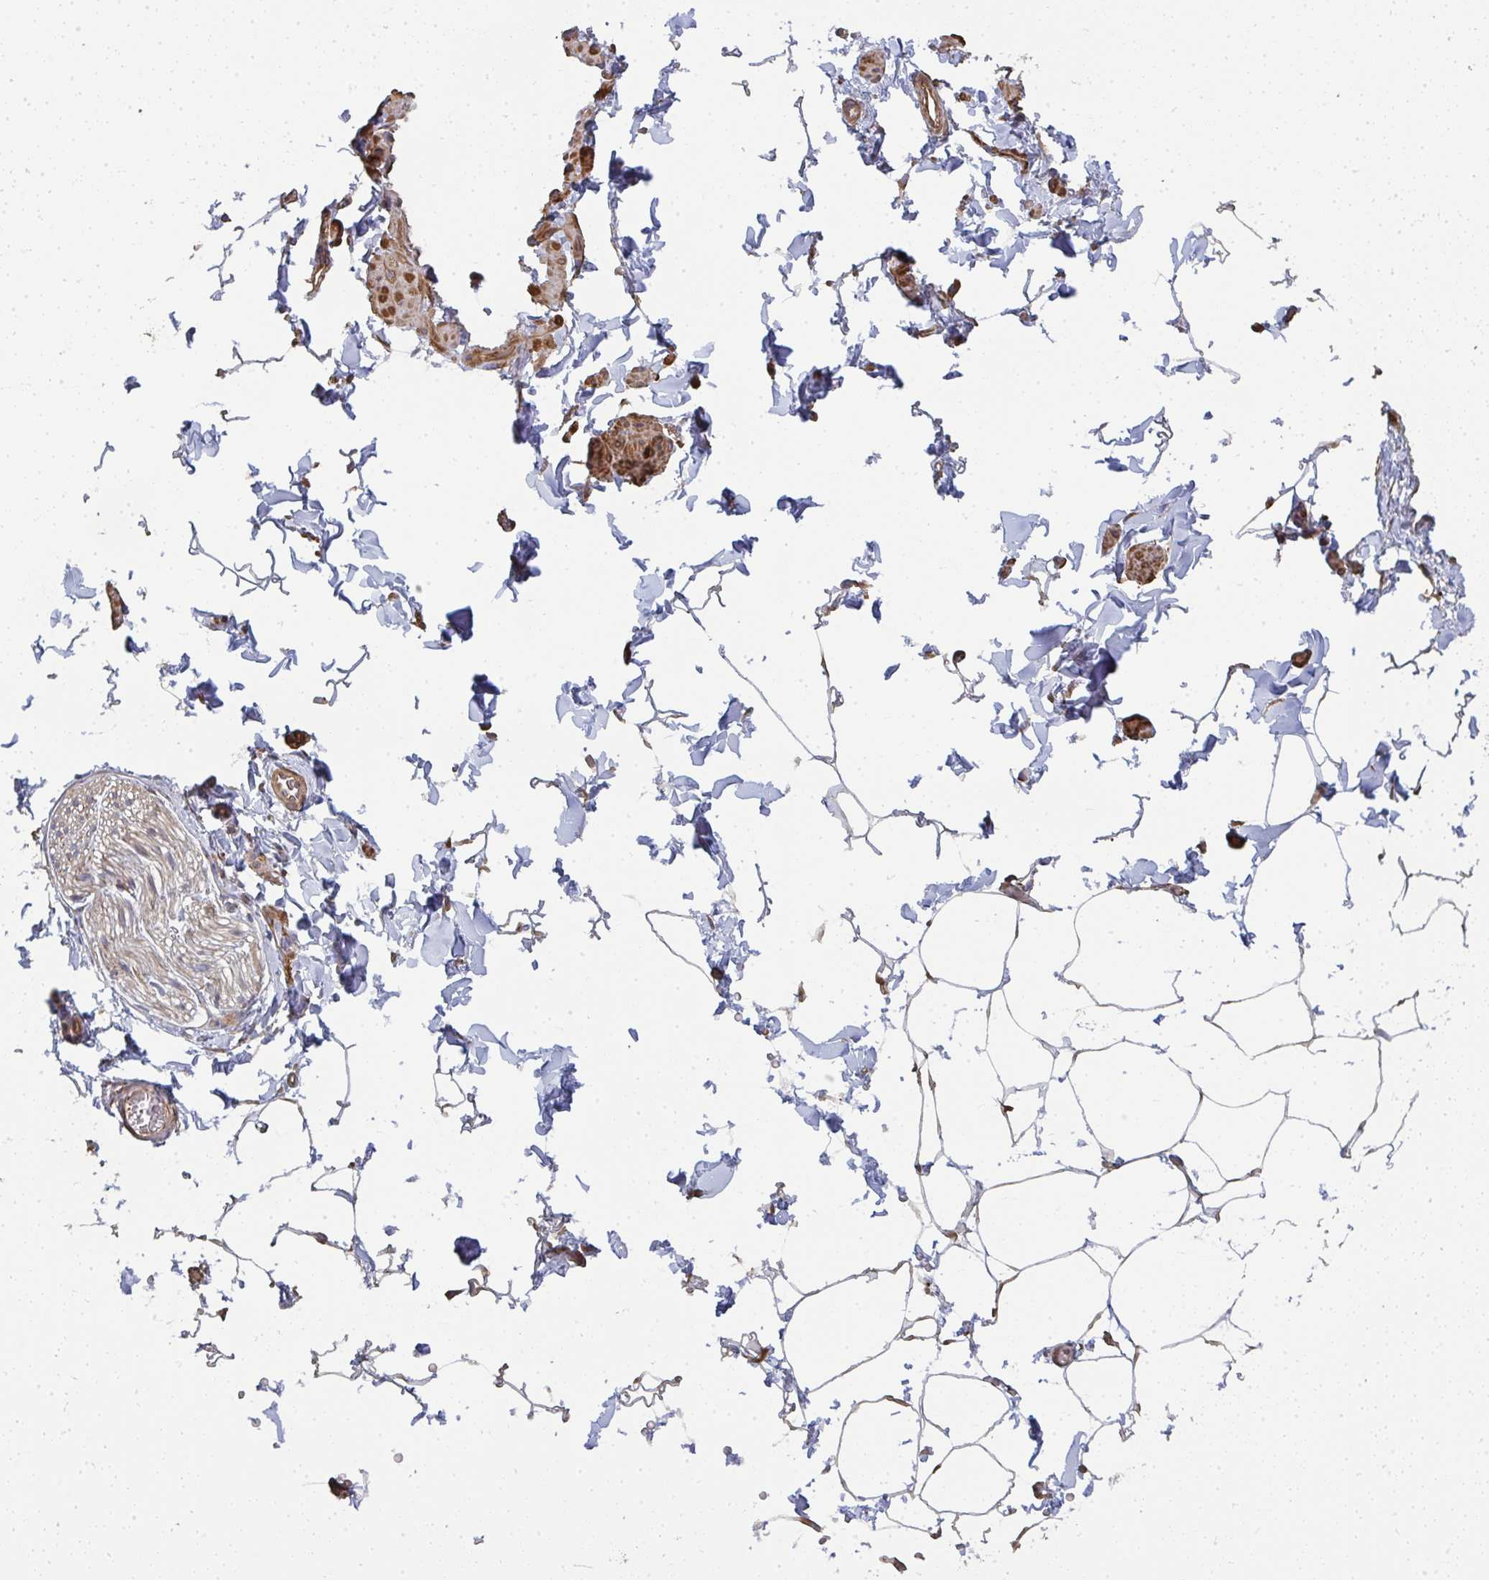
{"staining": {"intensity": "weak", "quantity": "<25%", "location": "cytoplasmic/membranous"}, "tissue": "adipose tissue", "cell_type": "Adipocytes", "image_type": "normal", "snomed": [{"axis": "morphology", "description": "Normal tissue, NOS"}, {"axis": "topography", "description": "Epididymis"}, {"axis": "topography", "description": "Peripheral nerve tissue"}], "caption": "A histopathology image of adipose tissue stained for a protein displays no brown staining in adipocytes.", "gene": "ZFYVE28", "patient": {"sex": "male", "age": 32}}